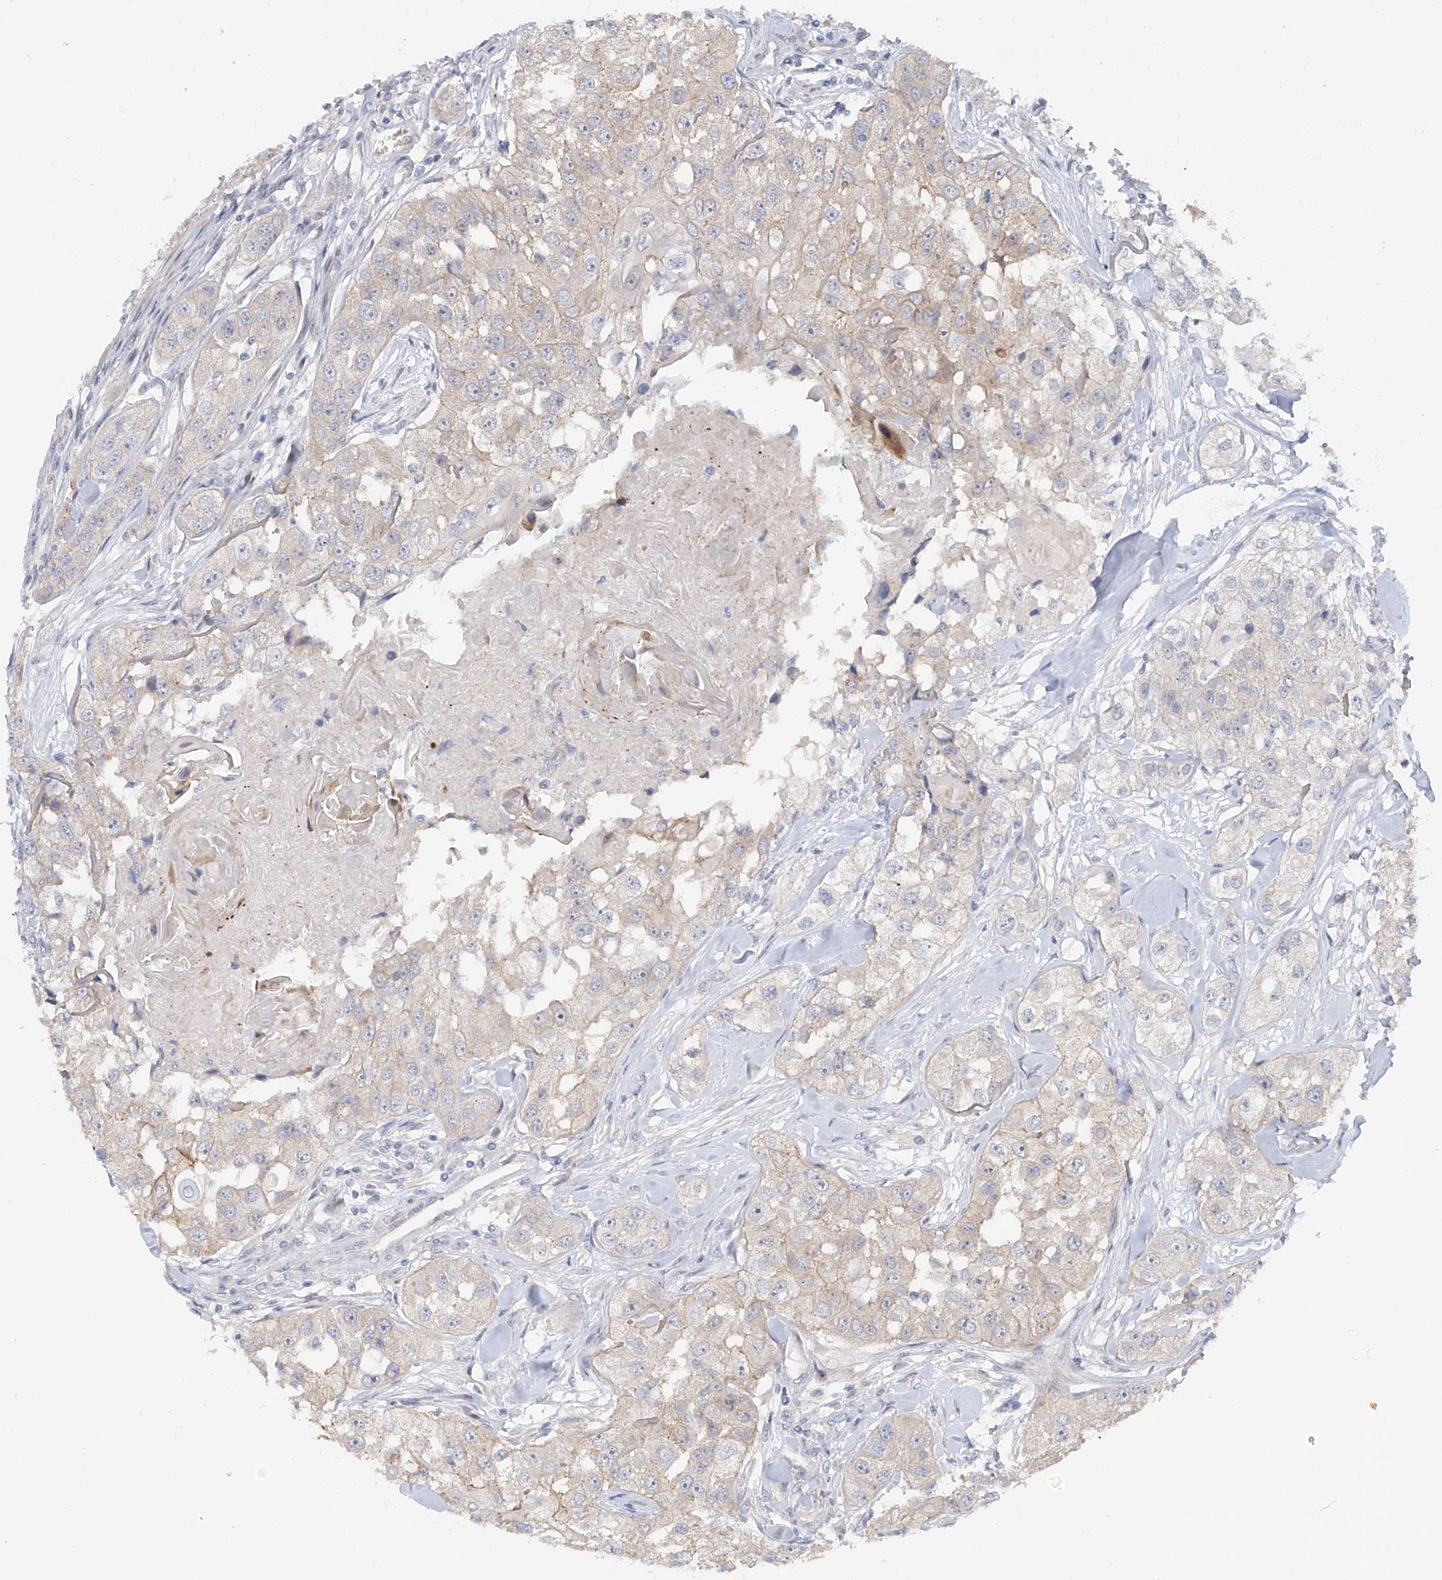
{"staining": {"intensity": "weak", "quantity": "25%-75%", "location": "cytoplasmic/membranous"}, "tissue": "head and neck cancer", "cell_type": "Tumor cells", "image_type": "cancer", "snomed": [{"axis": "morphology", "description": "Normal tissue, NOS"}, {"axis": "morphology", "description": "Squamous cell carcinoma, NOS"}, {"axis": "topography", "description": "Skeletal muscle"}, {"axis": "topography", "description": "Head-Neck"}], "caption": "Head and neck cancer (squamous cell carcinoma) stained with a brown dye demonstrates weak cytoplasmic/membranous positive expression in approximately 25%-75% of tumor cells.", "gene": "LRRC1", "patient": {"sex": "male", "age": 51}}